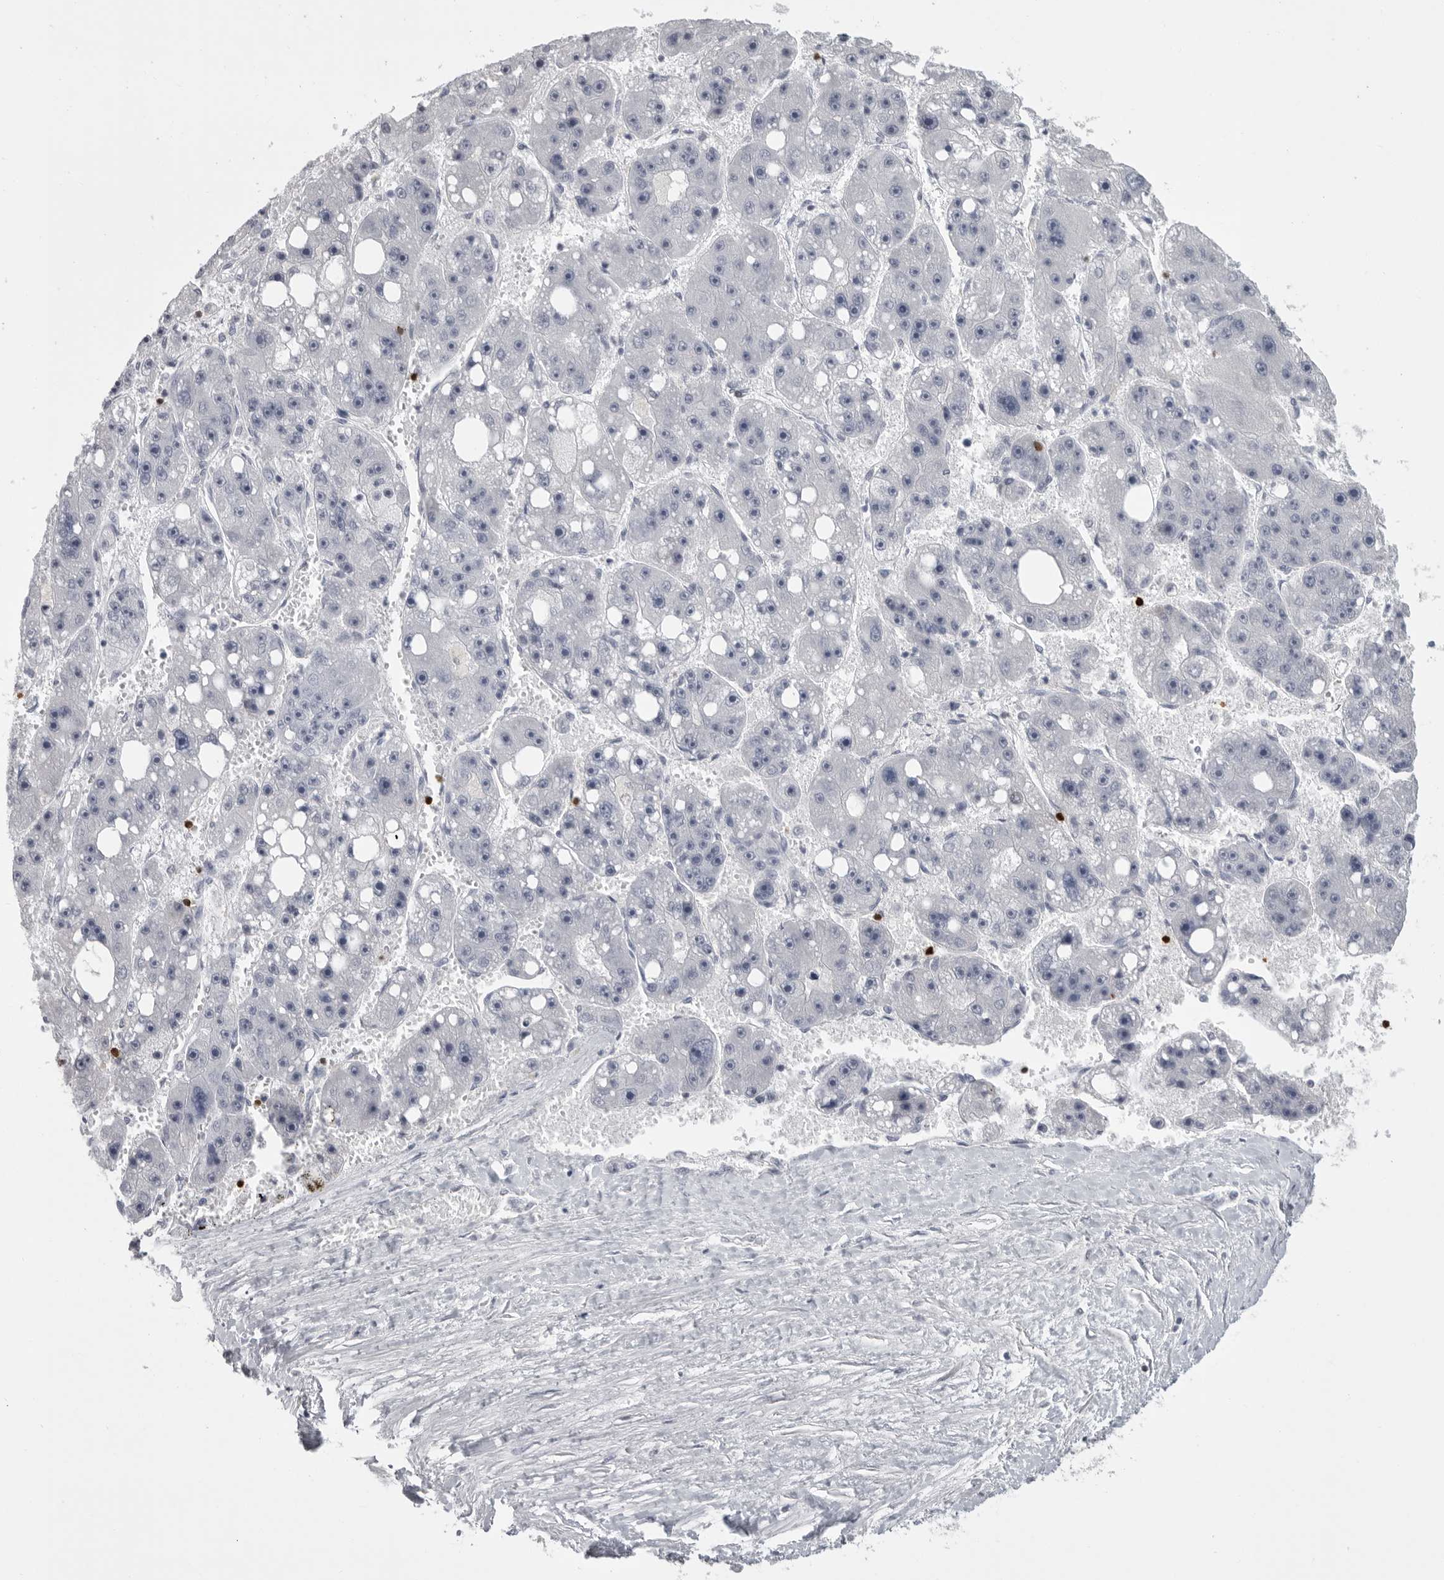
{"staining": {"intensity": "negative", "quantity": "none", "location": "none"}, "tissue": "liver cancer", "cell_type": "Tumor cells", "image_type": "cancer", "snomed": [{"axis": "morphology", "description": "Carcinoma, Hepatocellular, NOS"}, {"axis": "topography", "description": "Liver"}], "caption": "Tumor cells are negative for brown protein staining in liver cancer. Nuclei are stained in blue.", "gene": "GNLY", "patient": {"sex": "female", "age": 61}}